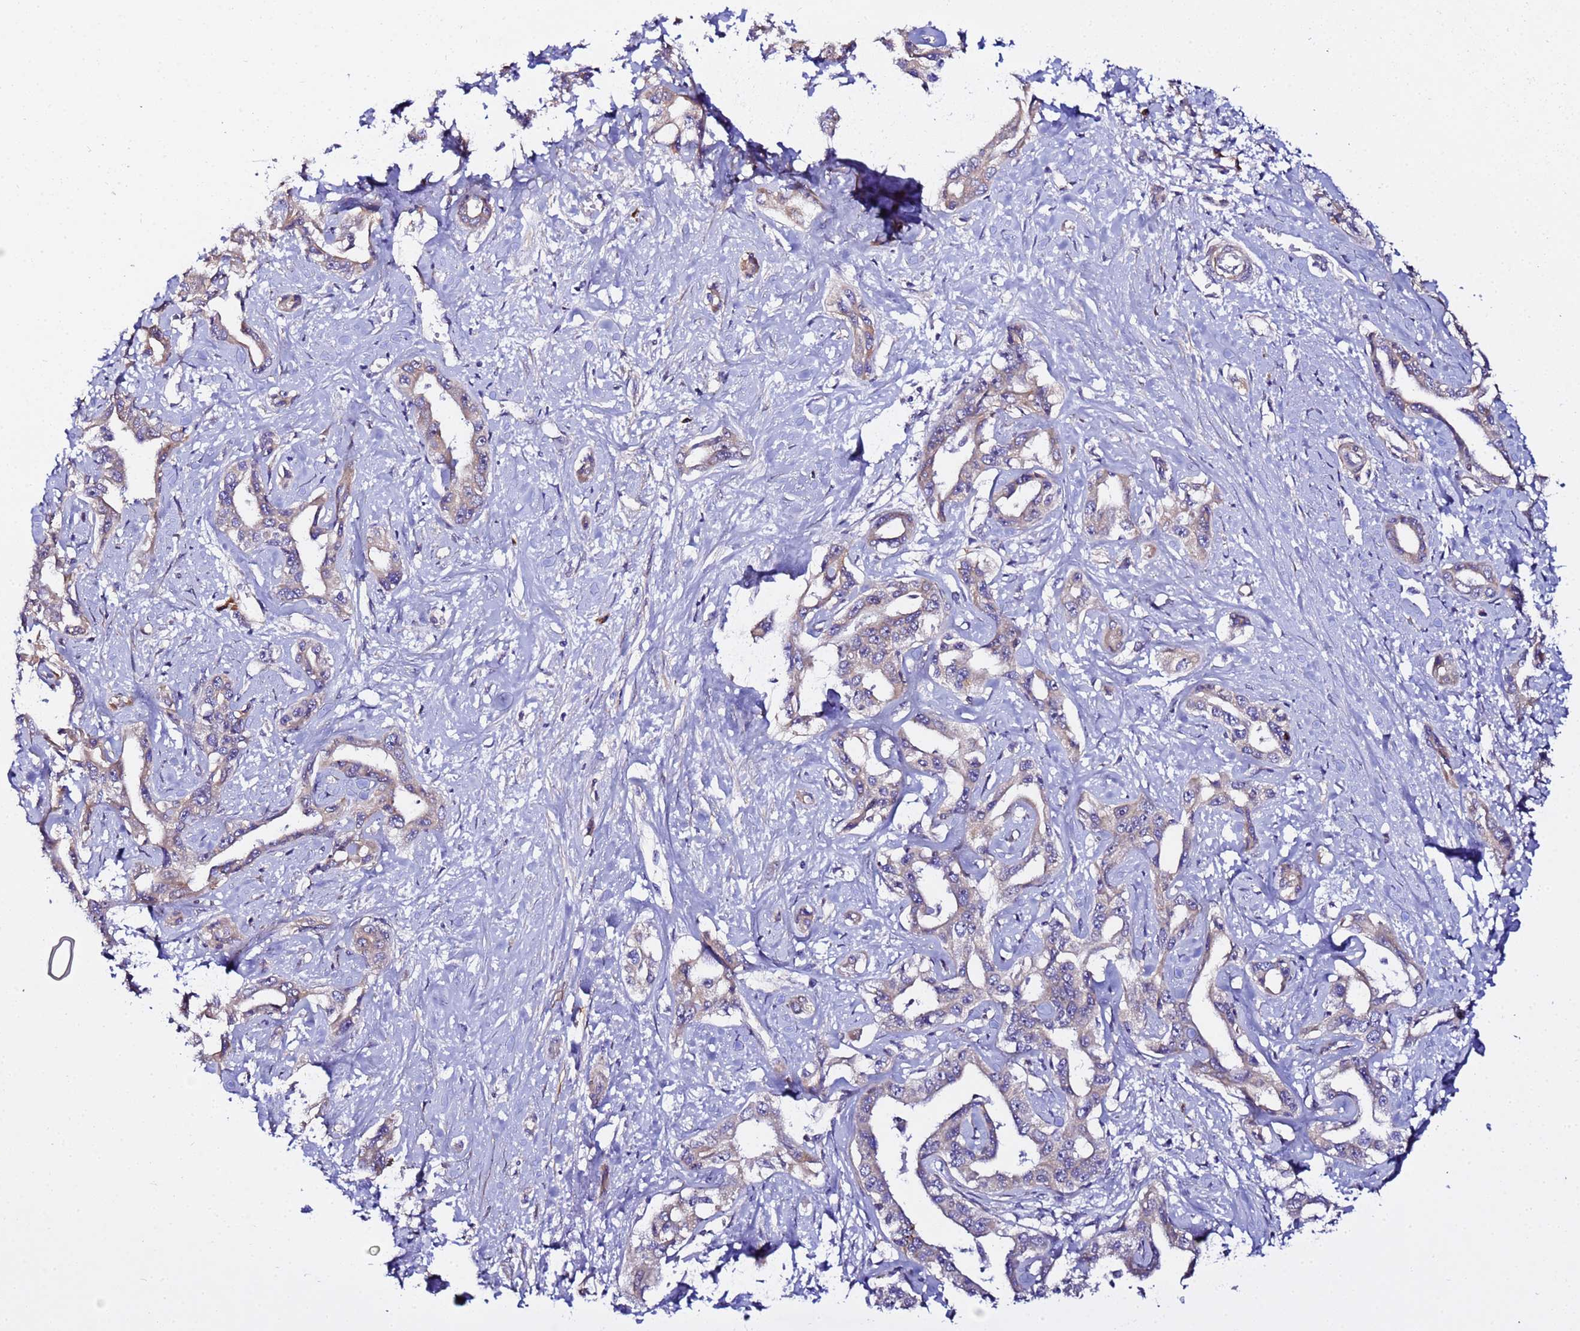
{"staining": {"intensity": "weak", "quantity": "25%-75%", "location": "cytoplasmic/membranous"}, "tissue": "liver cancer", "cell_type": "Tumor cells", "image_type": "cancer", "snomed": [{"axis": "morphology", "description": "Cholangiocarcinoma"}, {"axis": "topography", "description": "Liver"}], "caption": "Immunohistochemistry histopathology image of neoplastic tissue: human liver cholangiocarcinoma stained using IHC shows low levels of weak protein expression localized specifically in the cytoplasmic/membranous of tumor cells, appearing as a cytoplasmic/membranous brown color.", "gene": "JRKL", "patient": {"sex": "male", "age": 59}}